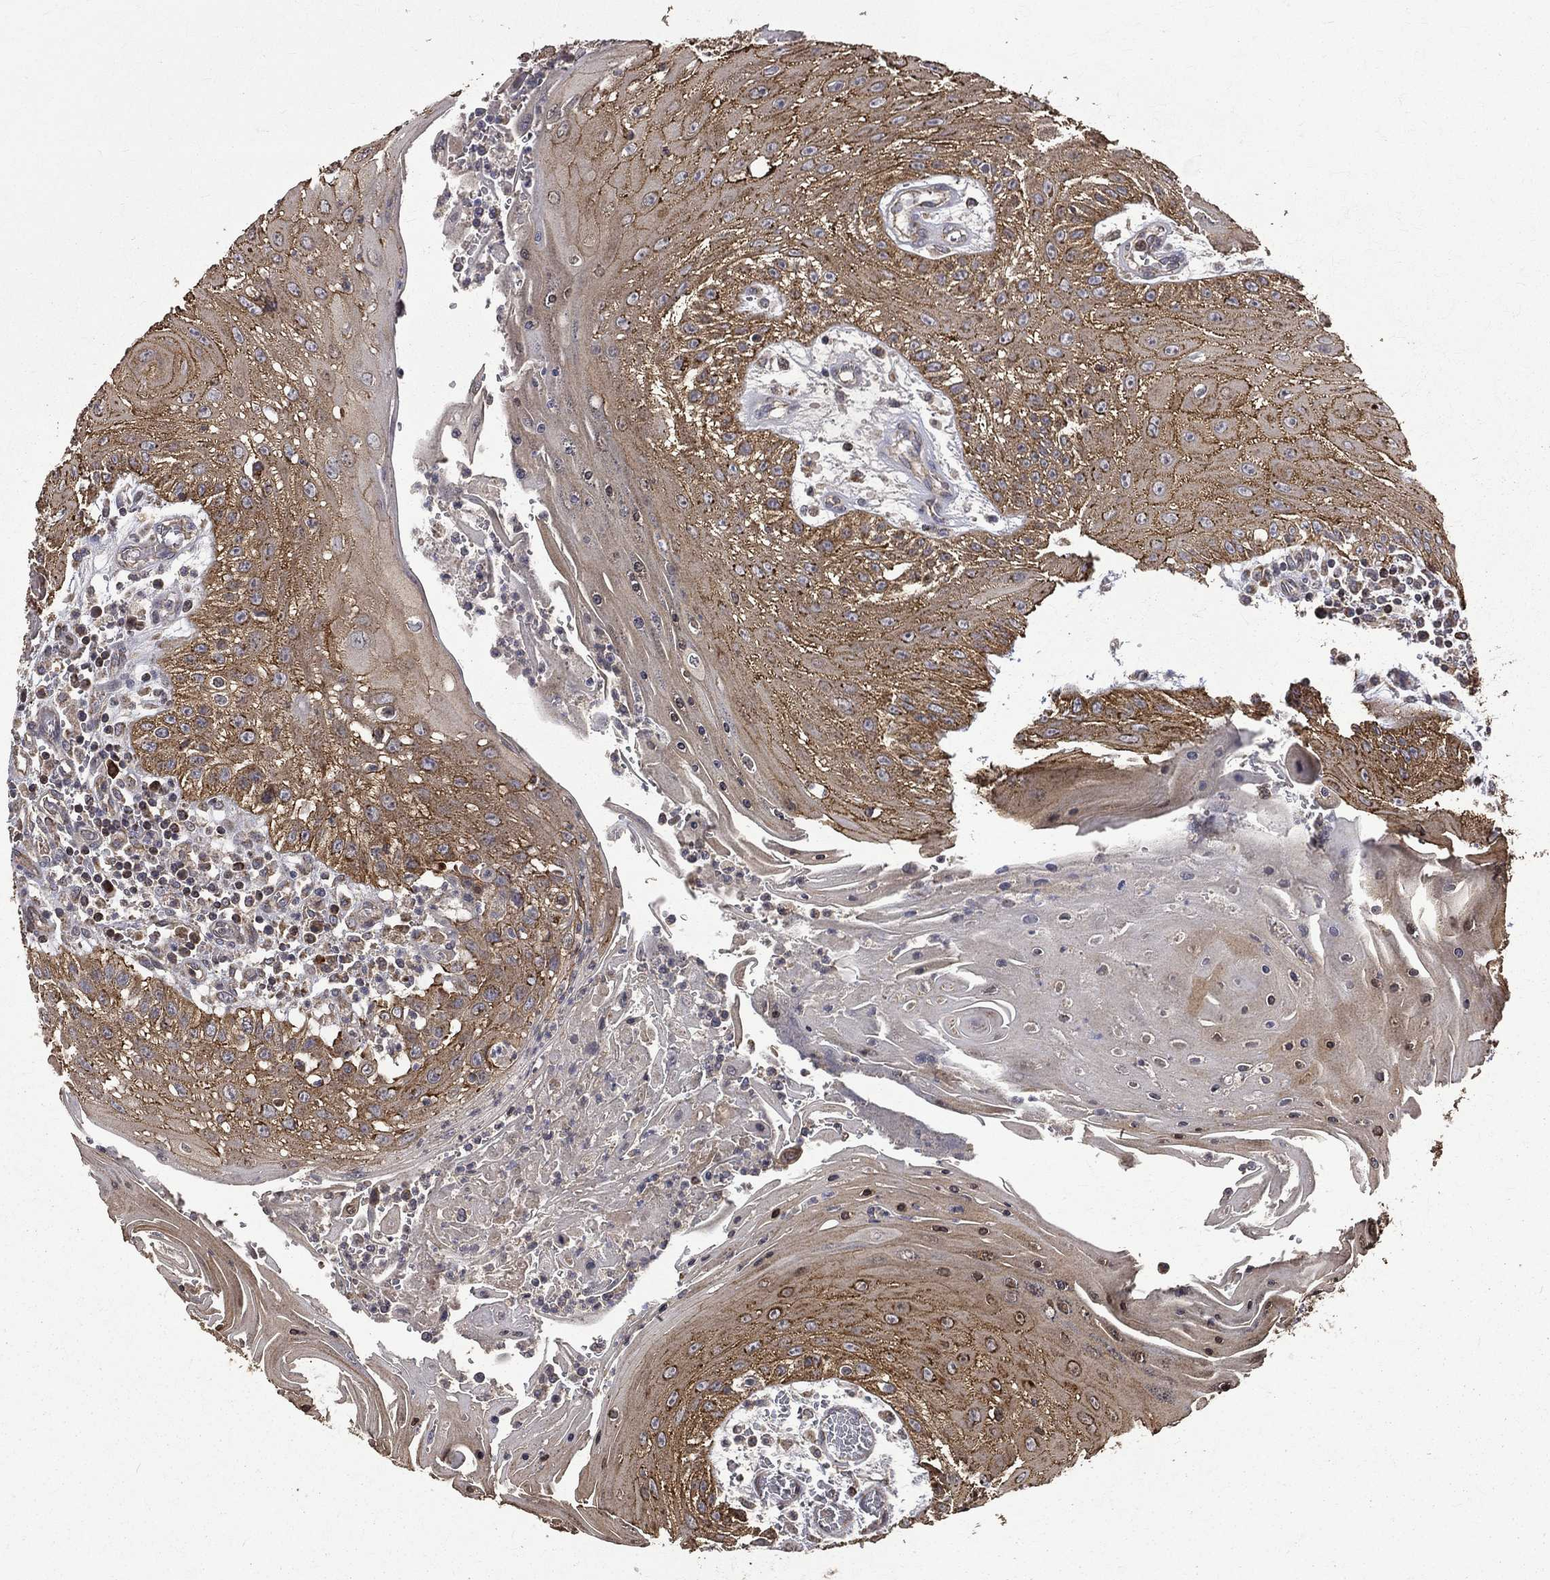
{"staining": {"intensity": "moderate", "quantity": ">75%", "location": "cytoplasmic/membranous"}, "tissue": "head and neck cancer", "cell_type": "Tumor cells", "image_type": "cancer", "snomed": [{"axis": "morphology", "description": "Squamous cell carcinoma, NOS"}, {"axis": "topography", "description": "Oral tissue"}, {"axis": "topography", "description": "Head-Neck"}], "caption": "This is a photomicrograph of immunohistochemistry staining of head and neck squamous cell carcinoma, which shows moderate positivity in the cytoplasmic/membranous of tumor cells.", "gene": "RPGR", "patient": {"sex": "male", "age": 58}}